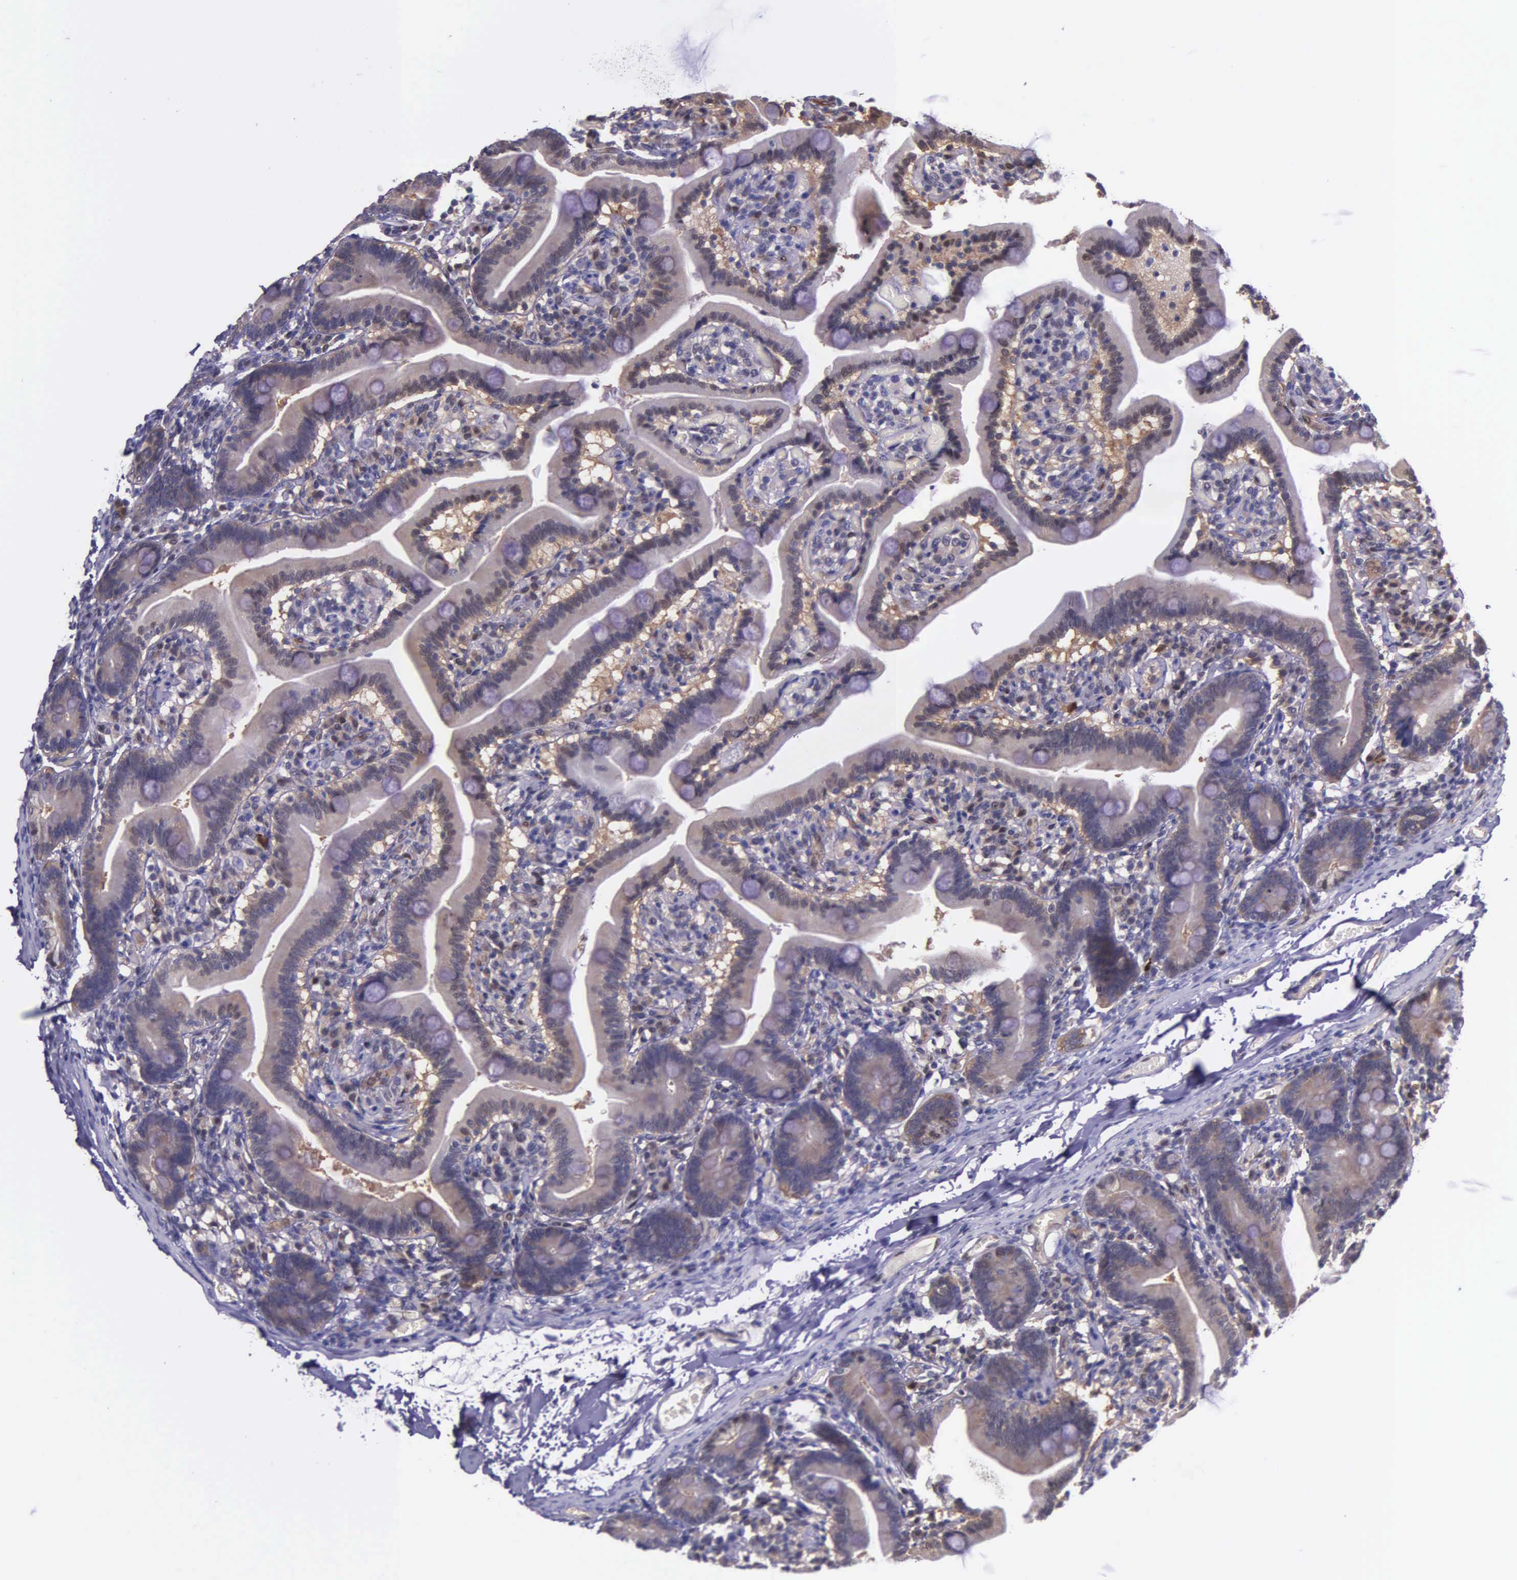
{"staining": {"intensity": "moderate", "quantity": ">75%", "location": "cytoplasmic/membranous"}, "tissue": "duodenum", "cell_type": "Glandular cells", "image_type": "normal", "snomed": [{"axis": "morphology", "description": "Normal tissue, NOS"}, {"axis": "topography", "description": "Duodenum"}], "caption": "Protein staining reveals moderate cytoplasmic/membranous staining in about >75% of glandular cells in unremarkable duodenum. (Stains: DAB (3,3'-diaminobenzidine) in brown, nuclei in blue, Microscopy: brightfield microscopy at high magnification).", "gene": "GMPR2", "patient": {"sex": "female", "age": 75}}